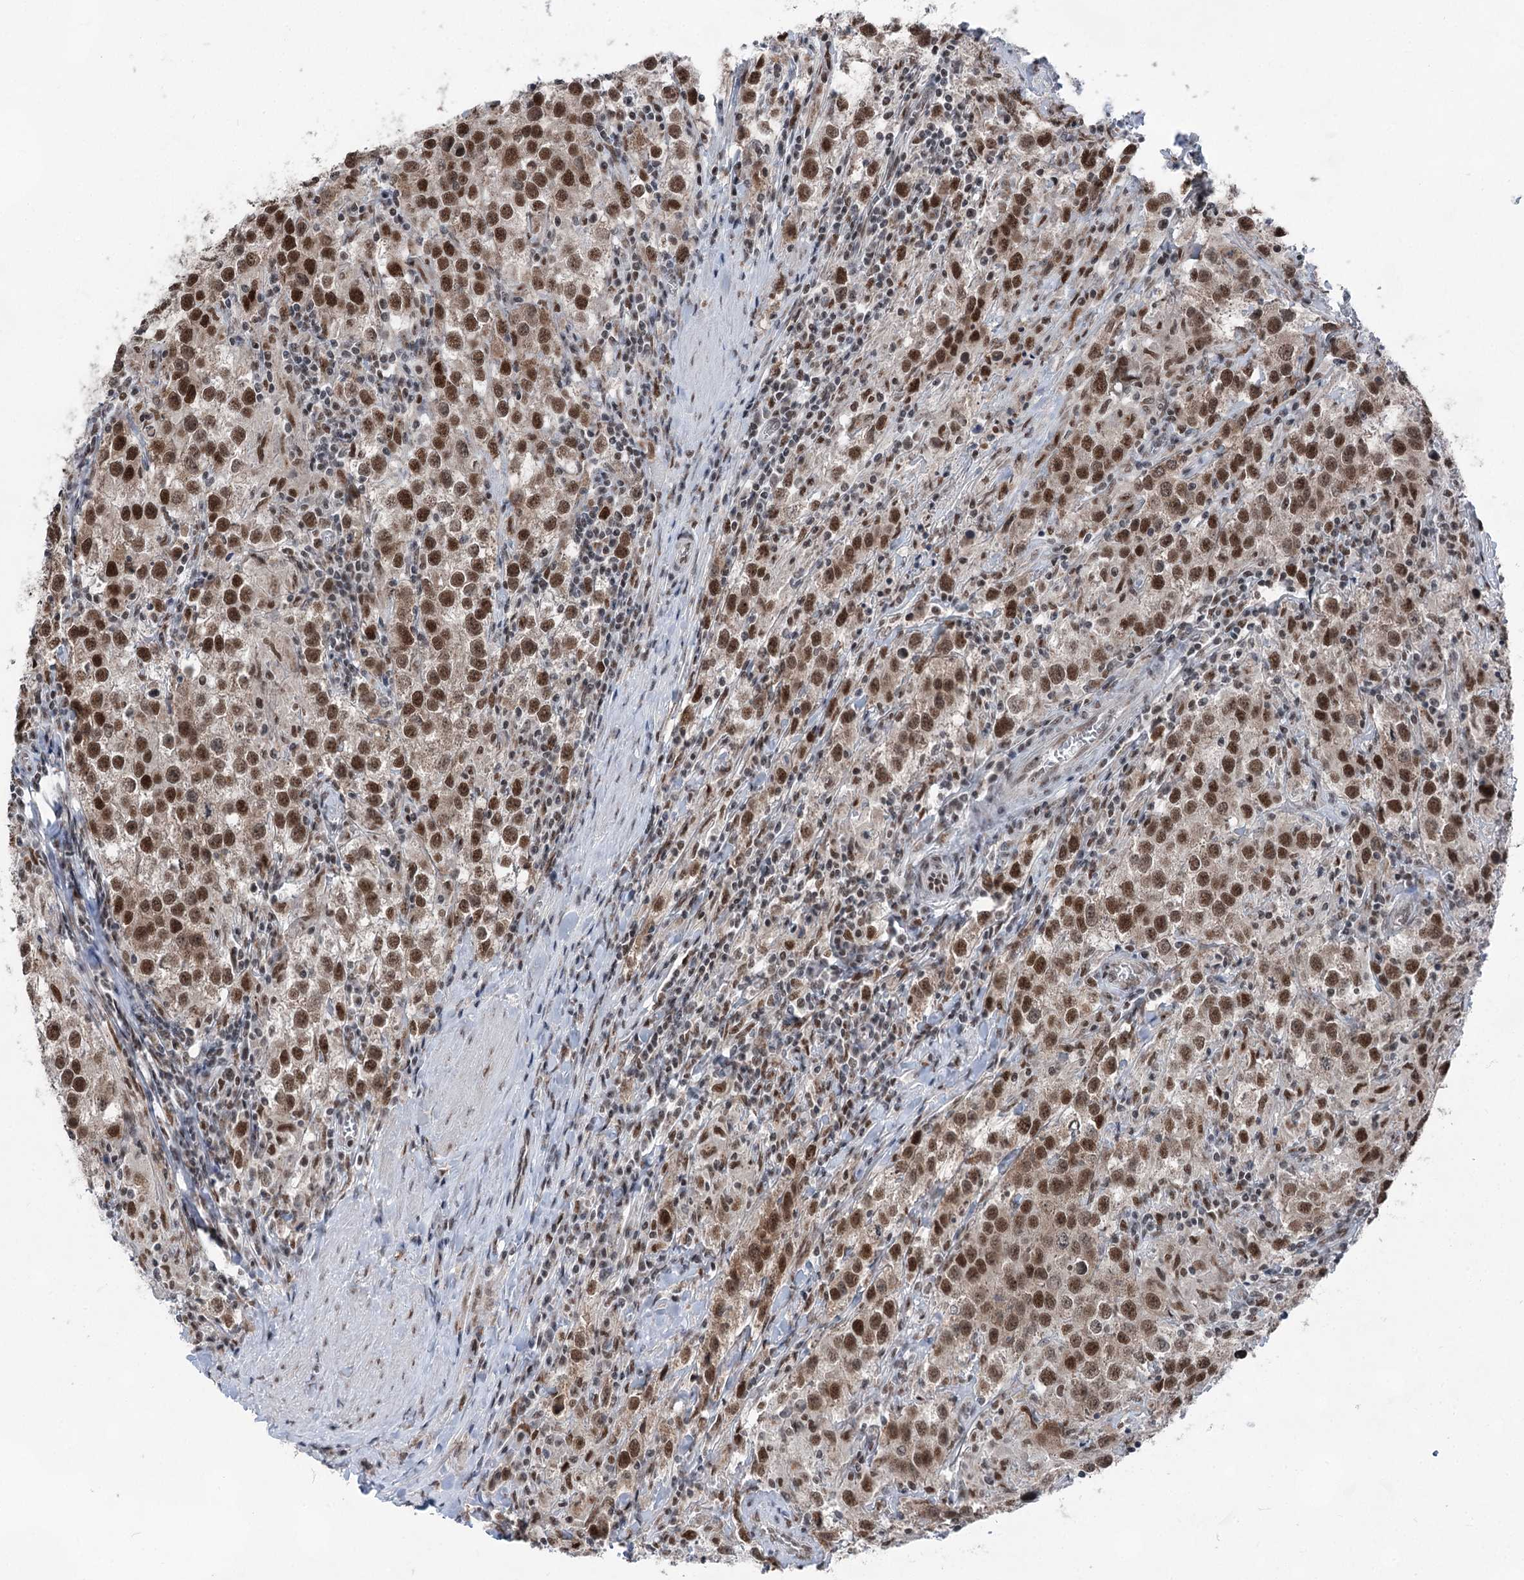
{"staining": {"intensity": "strong", "quantity": ">75%", "location": "nuclear"}, "tissue": "testis cancer", "cell_type": "Tumor cells", "image_type": "cancer", "snomed": [{"axis": "morphology", "description": "Seminoma, NOS"}, {"axis": "morphology", "description": "Carcinoma, Embryonal, NOS"}, {"axis": "topography", "description": "Testis"}], "caption": "Immunohistochemistry staining of testis cancer (embryonal carcinoma), which demonstrates high levels of strong nuclear staining in about >75% of tumor cells indicating strong nuclear protein staining. The staining was performed using DAB (brown) for protein detection and nuclei were counterstained in hematoxylin (blue).", "gene": "ZCCHC8", "patient": {"sex": "male", "age": 43}}